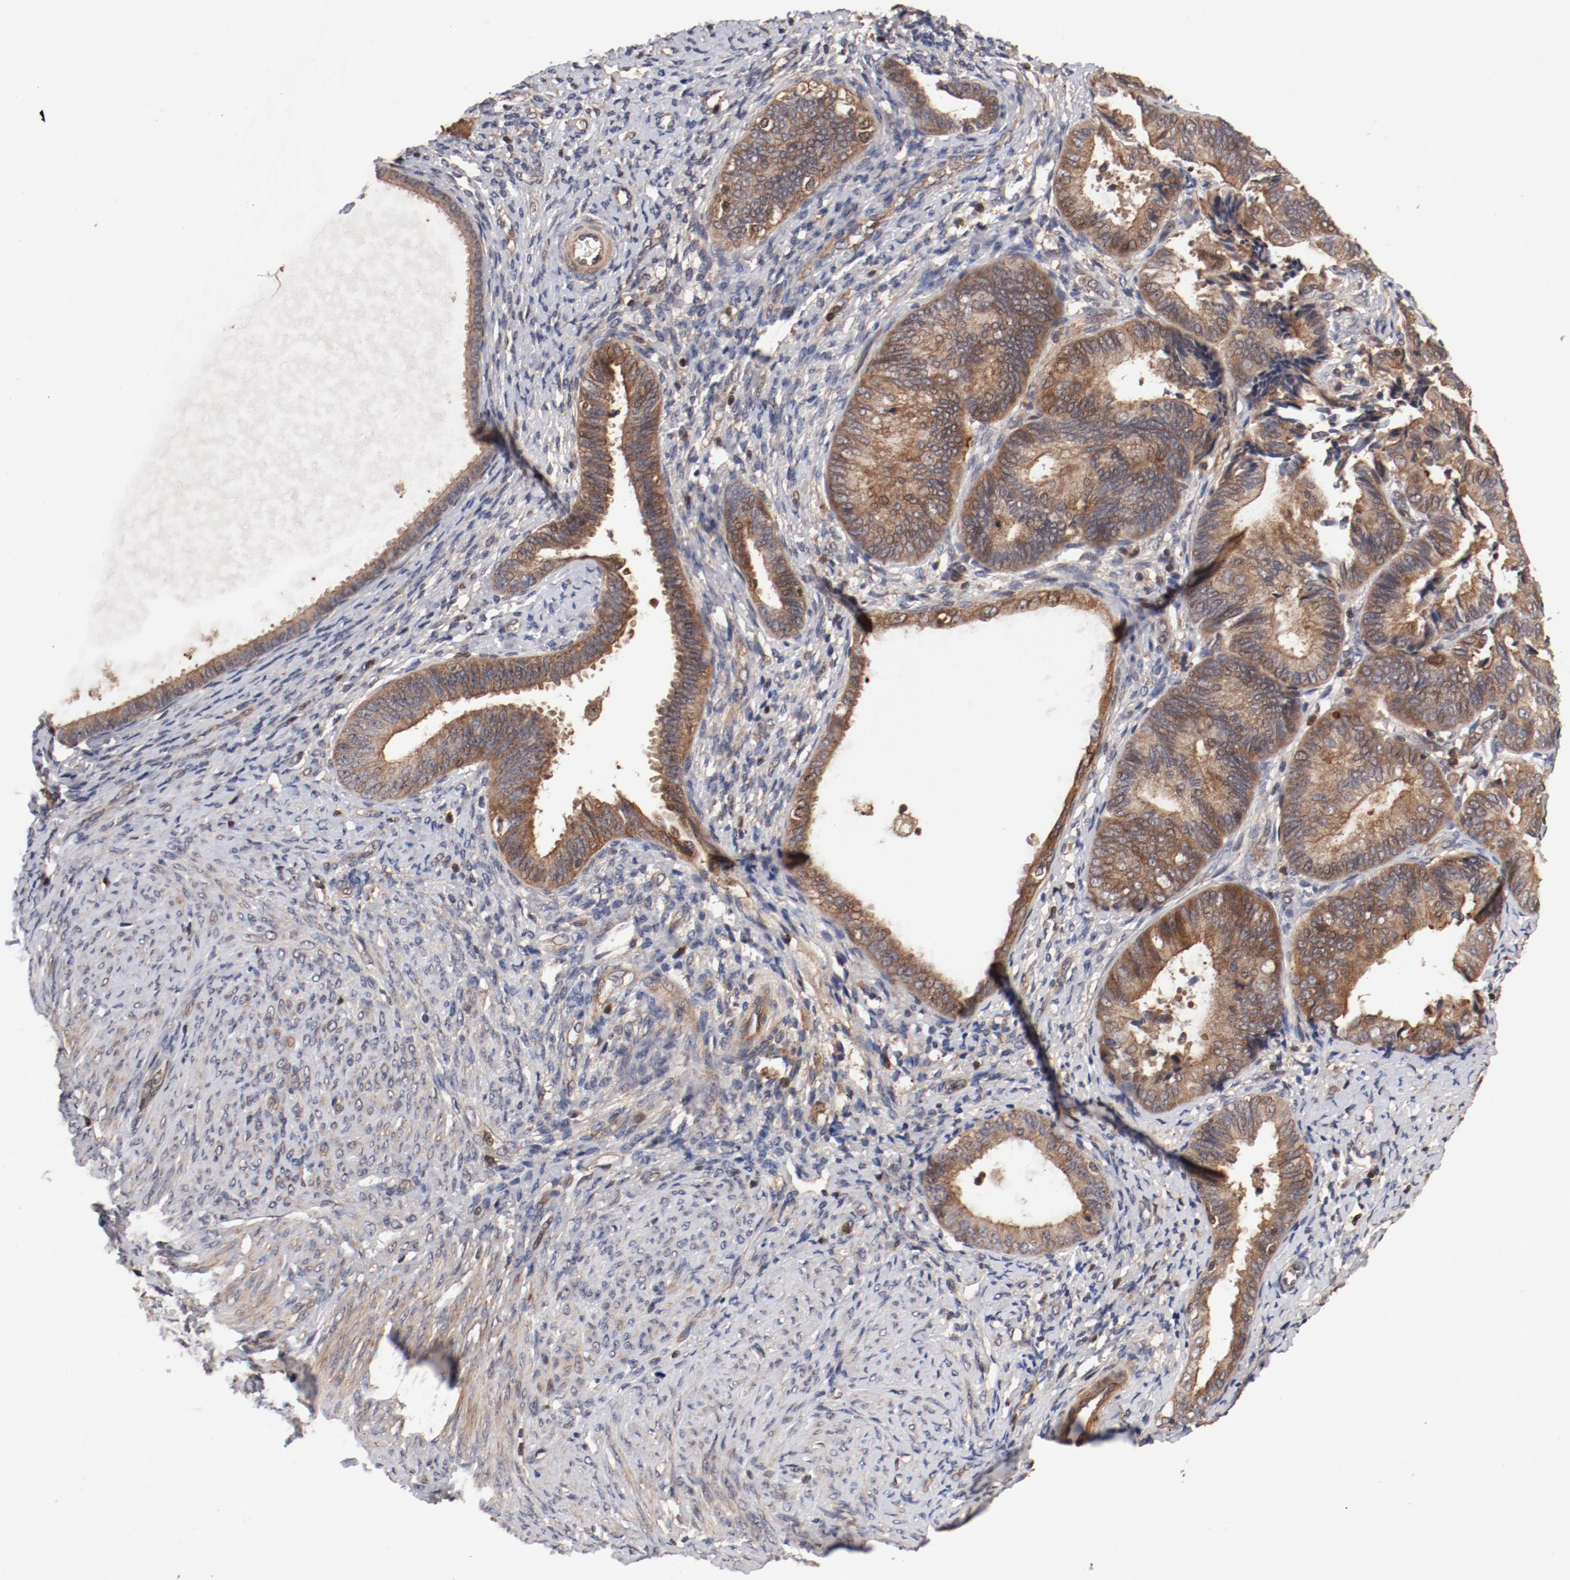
{"staining": {"intensity": "moderate", "quantity": ">75%", "location": "cytoplasmic/membranous"}, "tissue": "endometrial cancer", "cell_type": "Tumor cells", "image_type": "cancer", "snomed": [{"axis": "morphology", "description": "Adenocarcinoma, NOS"}, {"axis": "topography", "description": "Endometrium"}], "caption": "Immunohistochemistry (IHC) photomicrograph of neoplastic tissue: adenocarcinoma (endometrial) stained using IHC displays medium levels of moderate protein expression localized specifically in the cytoplasmic/membranous of tumor cells, appearing as a cytoplasmic/membranous brown color.", "gene": "GUF1", "patient": {"sex": "female", "age": 63}}